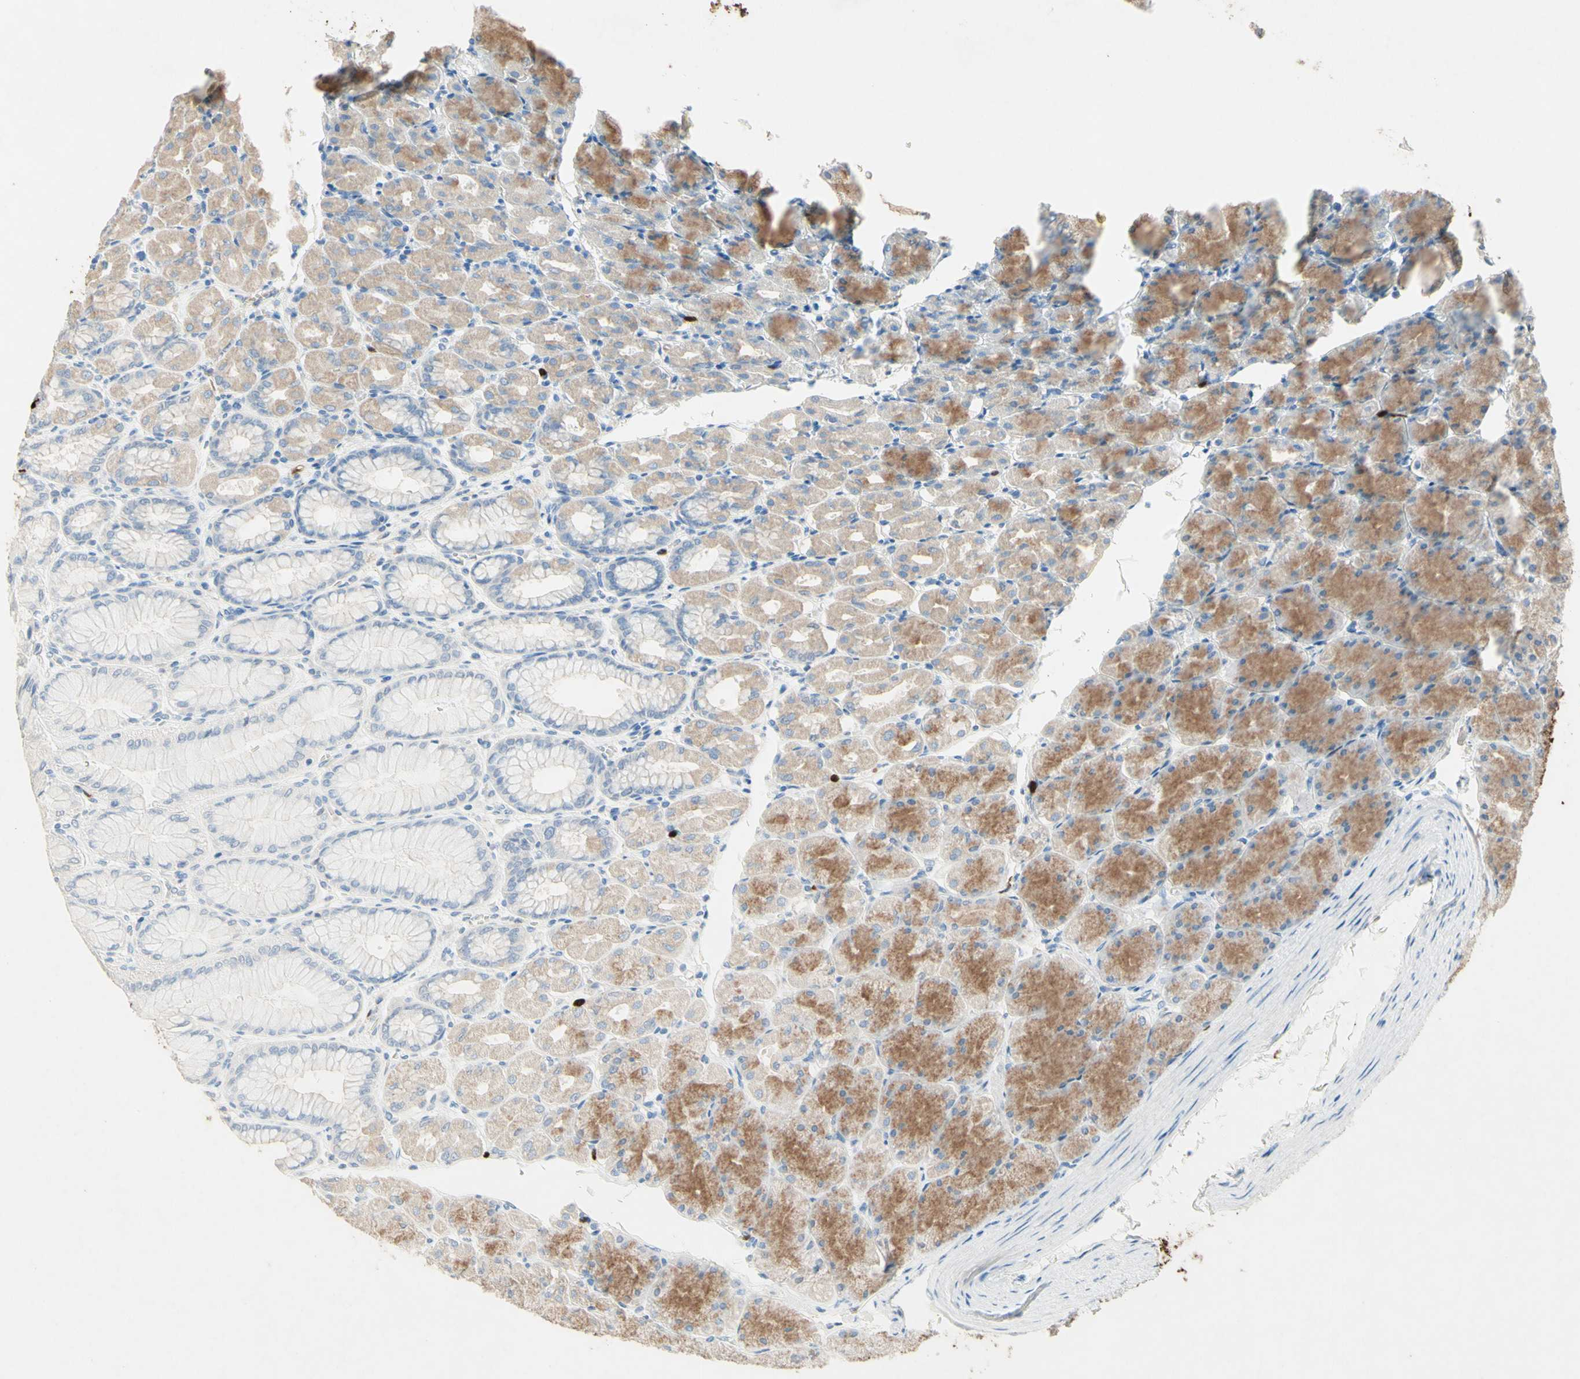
{"staining": {"intensity": "moderate", "quantity": "25%-75%", "location": "cytoplasmic/membranous"}, "tissue": "stomach", "cell_type": "Glandular cells", "image_type": "normal", "snomed": [{"axis": "morphology", "description": "Normal tissue, NOS"}, {"axis": "topography", "description": "Stomach, upper"}], "caption": "Stomach was stained to show a protein in brown. There is medium levels of moderate cytoplasmic/membranous expression in approximately 25%-75% of glandular cells. The protein is shown in brown color, while the nuclei are stained blue.", "gene": "NFKBIZ", "patient": {"sex": "female", "age": 56}}